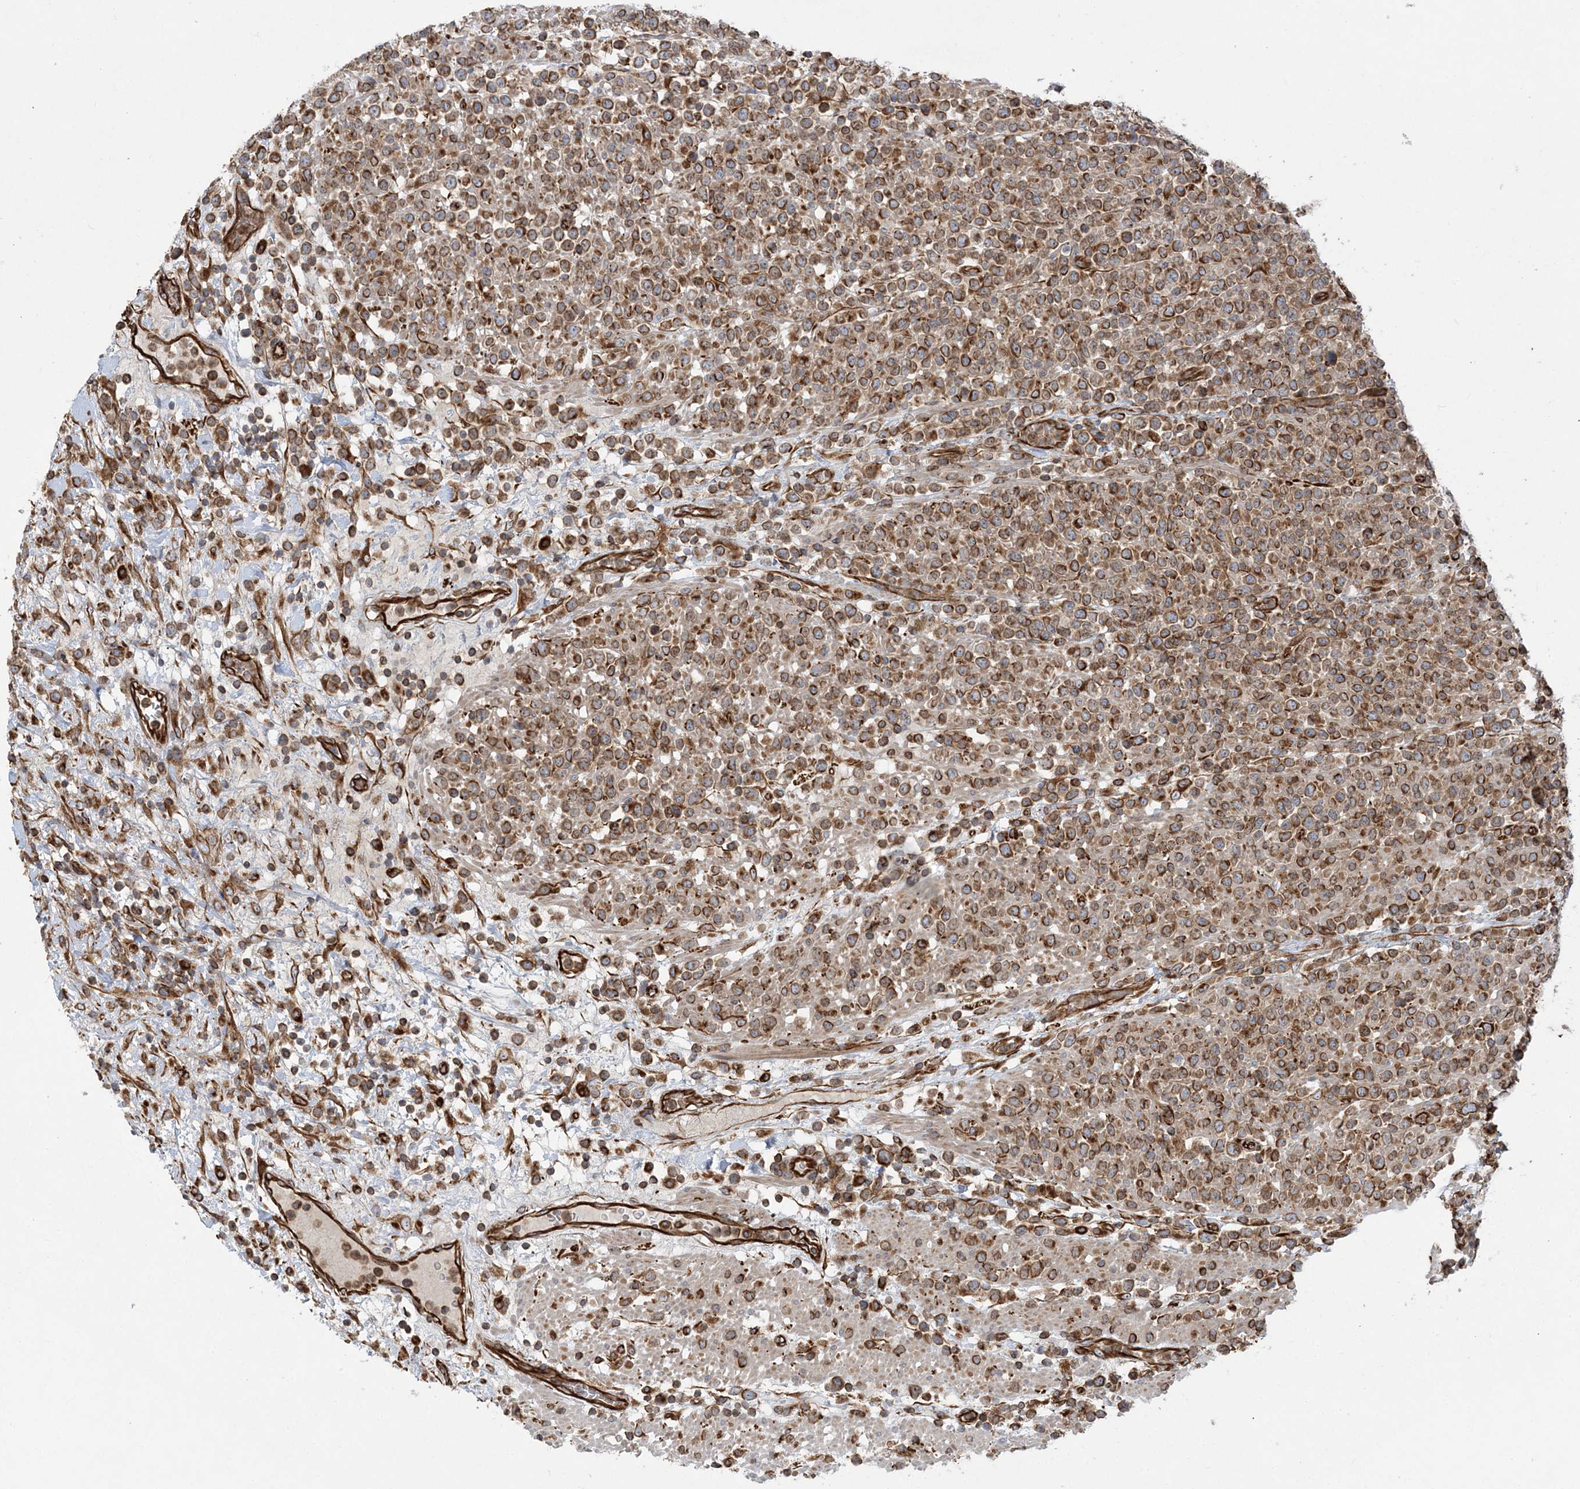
{"staining": {"intensity": "strong", "quantity": "25%-75%", "location": "cytoplasmic/membranous"}, "tissue": "lymphoma", "cell_type": "Tumor cells", "image_type": "cancer", "snomed": [{"axis": "morphology", "description": "Malignant lymphoma, non-Hodgkin's type, High grade"}, {"axis": "topography", "description": "Colon"}], "caption": "This histopathology image exhibits high-grade malignant lymphoma, non-Hodgkin's type stained with IHC to label a protein in brown. The cytoplasmic/membranous of tumor cells show strong positivity for the protein. Nuclei are counter-stained blue.", "gene": "FAM114A2", "patient": {"sex": "female", "age": 53}}